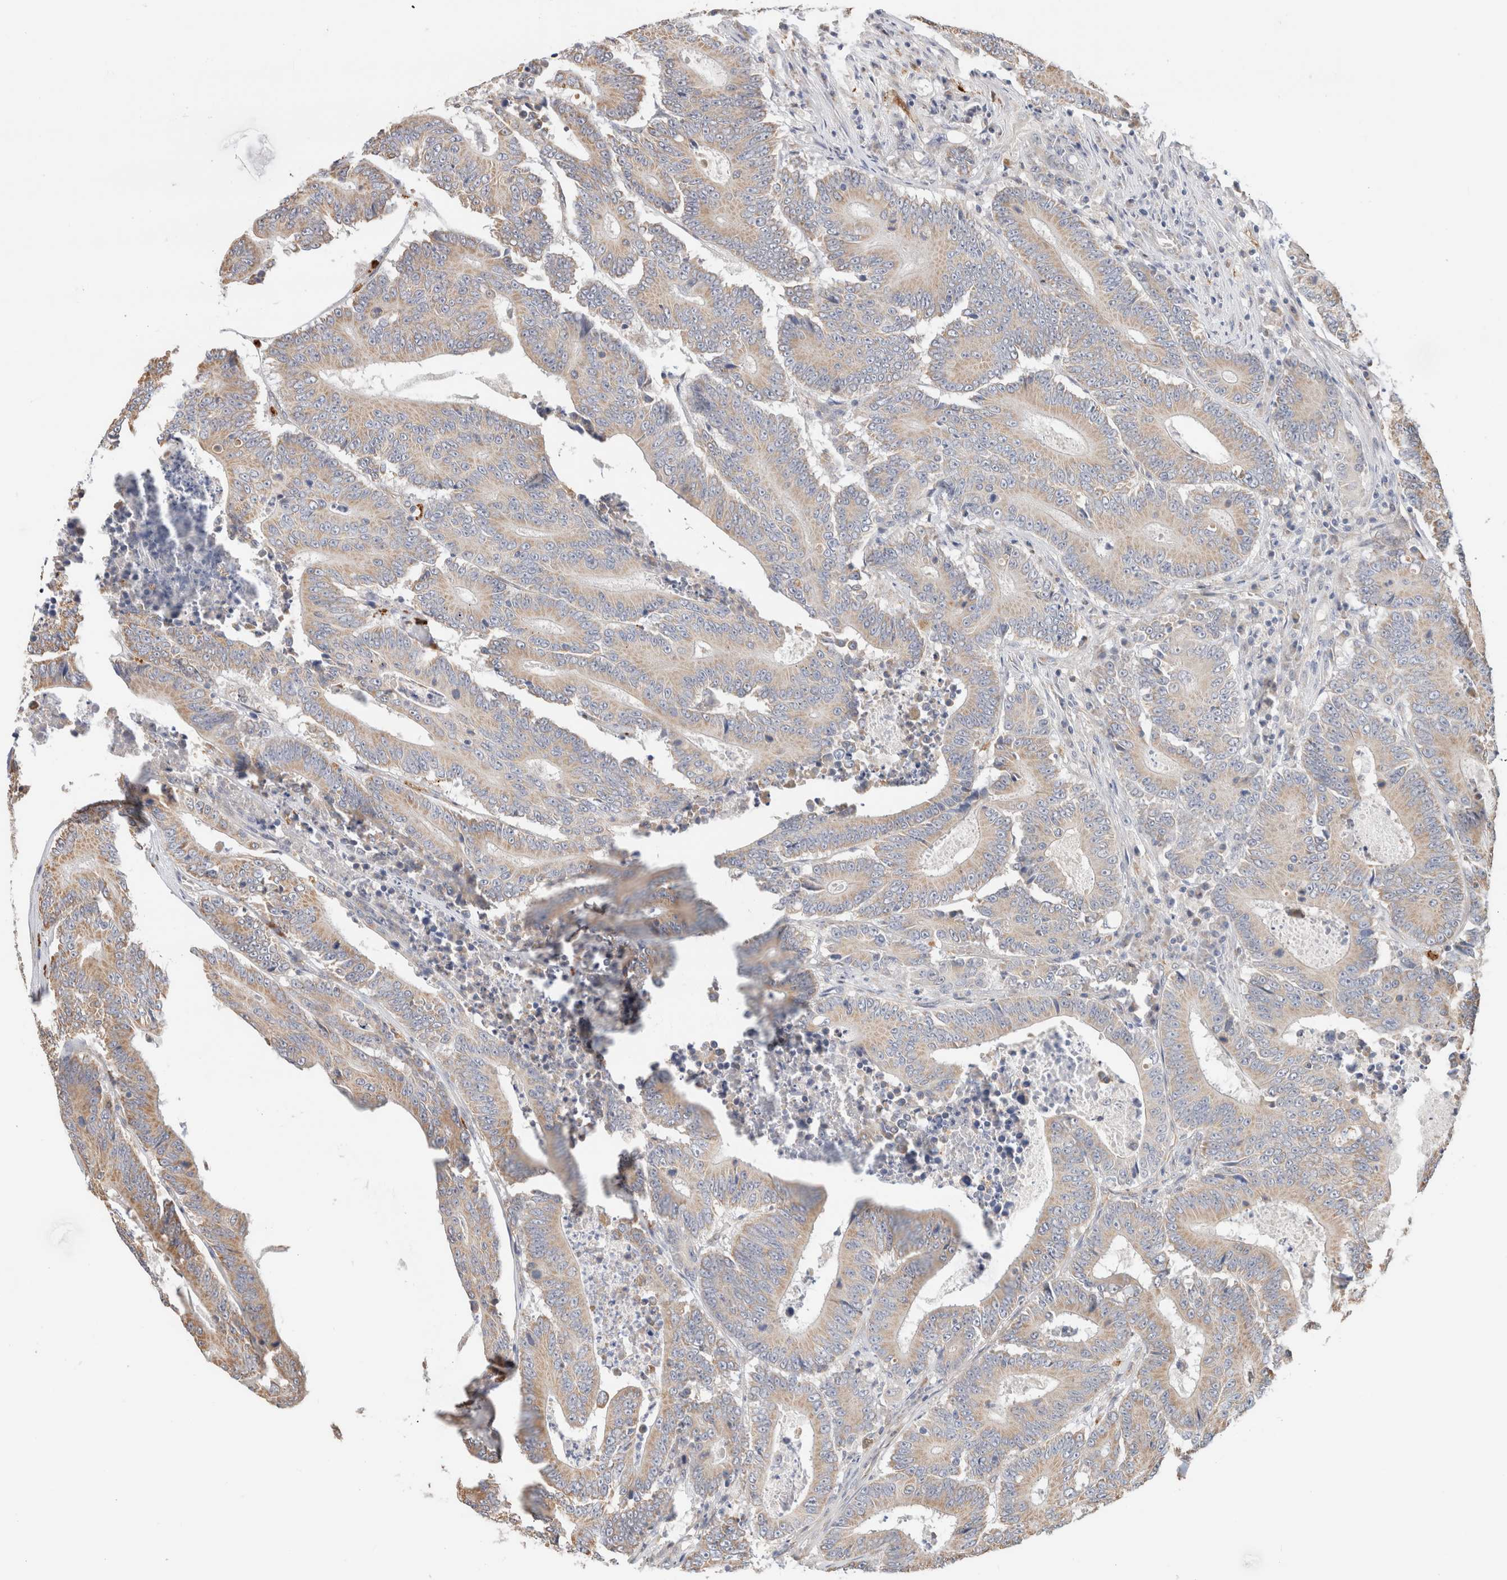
{"staining": {"intensity": "weak", "quantity": "25%-75%", "location": "cytoplasmic/membranous"}, "tissue": "colorectal cancer", "cell_type": "Tumor cells", "image_type": "cancer", "snomed": [{"axis": "morphology", "description": "Adenocarcinoma, NOS"}, {"axis": "topography", "description": "Colon"}], "caption": "Weak cytoplasmic/membranous expression for a protein is seen in about 25%-75% of tumor cells of adenocarcinoma (colorectal) using immunohistochemistry (IHC).", "gene": "CA13", "patient": {"sex": "male", "age": 83}}